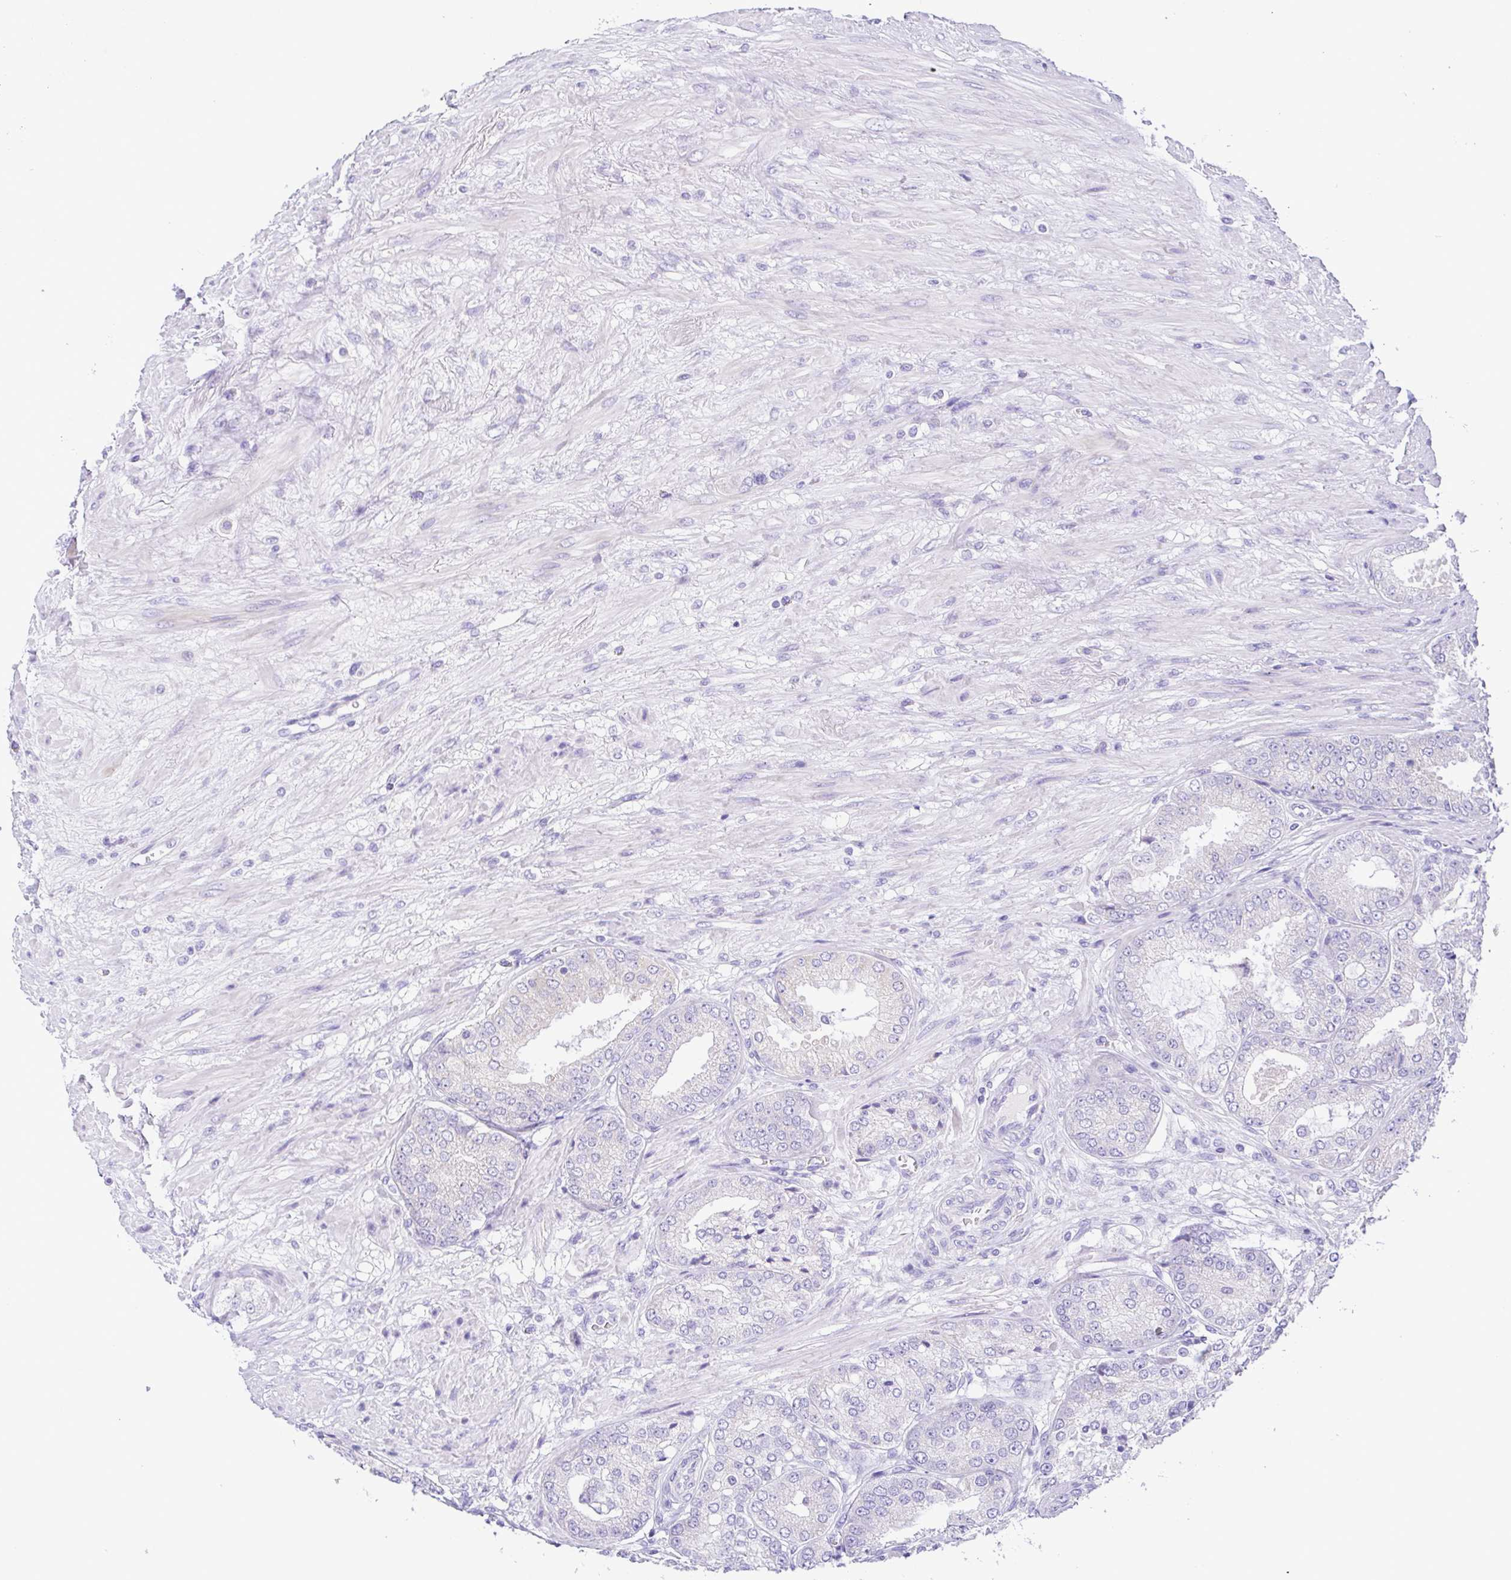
{"staining": {"intensity": "negative", "quantity": "none", "location": "none"}, "tissue": "prostate cancer", "cell_type": "Tumor cells", "image_type": "cancer", "snomed": [{"axis": "morphology", "description": "Adenocarcinoma, High grade"}, {"axis": "topography", "description": "Prostate"}], "caption": "Immunohistochemistry histopathology image of neoplastic tissue: prostate cancer stained with DAB (3,3'-diaminobenzidine) shows no significant protein positivity in tumor cells.", "gene": "CD72", "patient": {"sex": "male", "age": 71}}